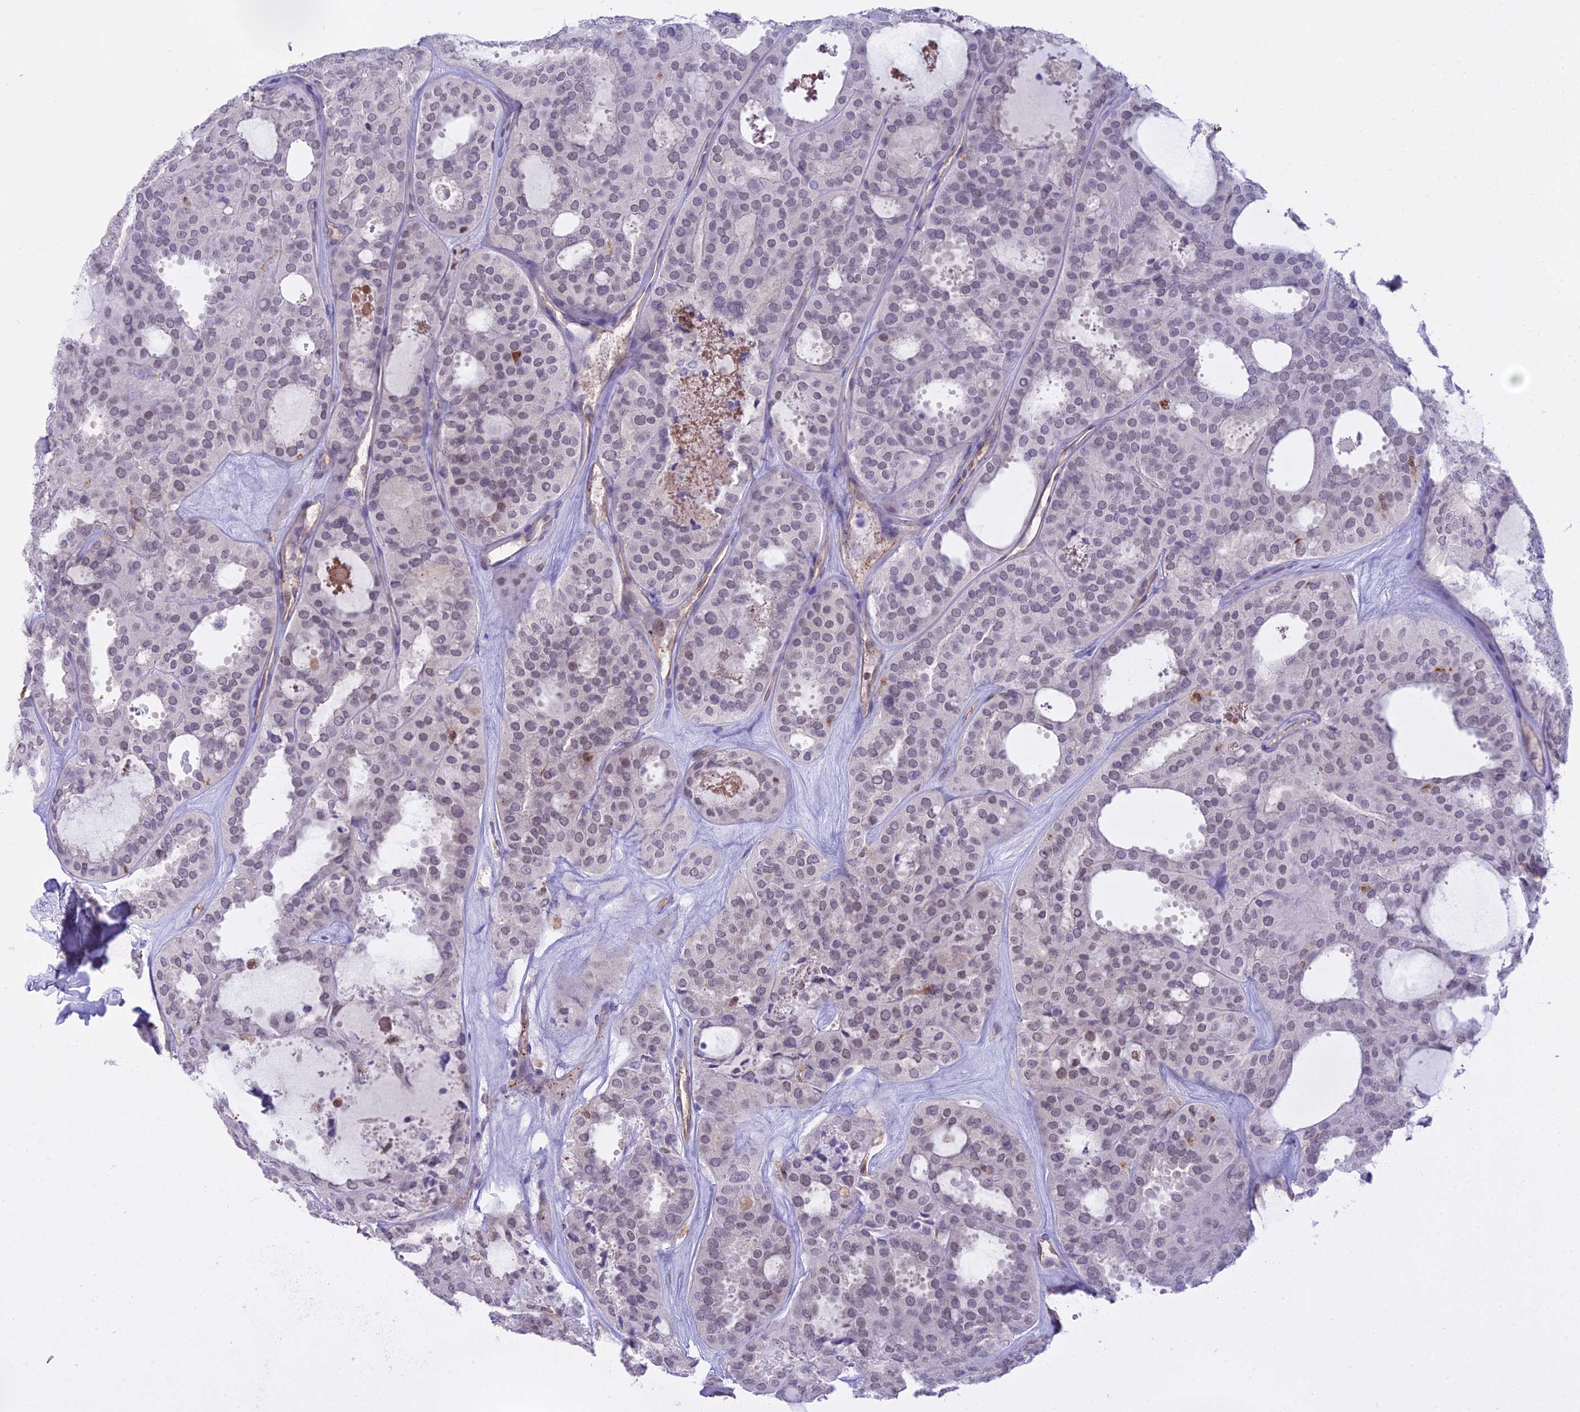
{"staining": {"intensity": "weak", "quantity": "<25%", "location": "nuclear"}, "tissue": "thyroid cancer", "cell_type": "Tumor cells", "image_type": "cancer", "snomed": [{"axis": "morphology", "description": "Follicular adenoma carcinoma, NOS"}, {"axis": "topography", "description": "Thyroid gland"}], "caption": "Human thyroid follicular adenoma carcinoma stained for a protein using immunohistochemistry (IHC) demonstrates no positivity in tumor cells.", "gene": "BLNK", "patient": {"sex": "male", "age": 75}}